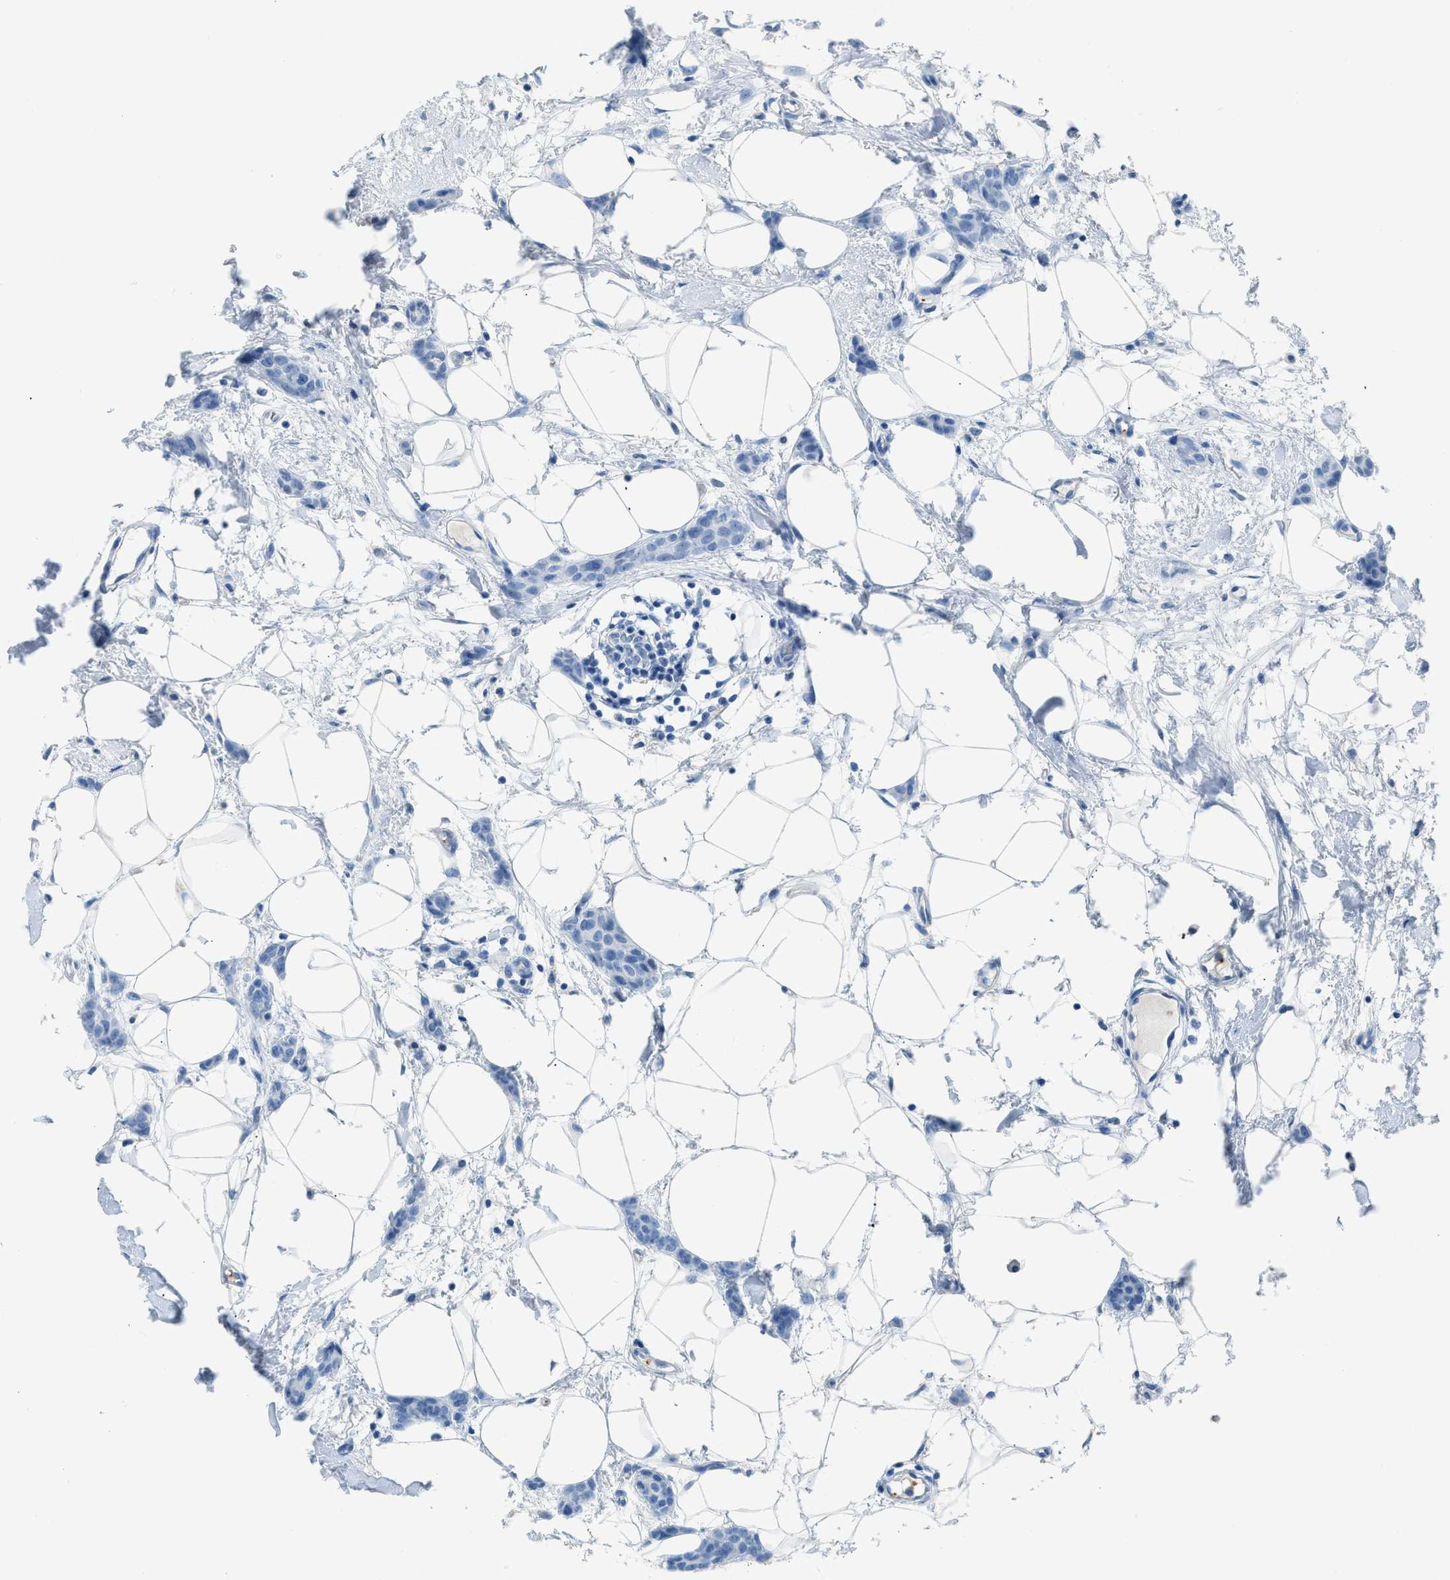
{"staining": {"intensity": "negative", "quantity": "none", "location": "none"}, "tissue": "breast cancer", "cell_type": "Tumor cells", "image_type": "cancer", "snomed": [{"axis": "morphology", "description": "Lobular carcinoma"}, {"axis": "topography", "description": "Skin"}, {"axis": "topography", "description": "Breast"}], "caption": "IHC photomicrograph of human breast lobular carcinoma stained for a protein (brown), which demonstrates no expression in tumor cells.", "gene": "FAIM2", "patient": {"sex": "female", "age": 46}}